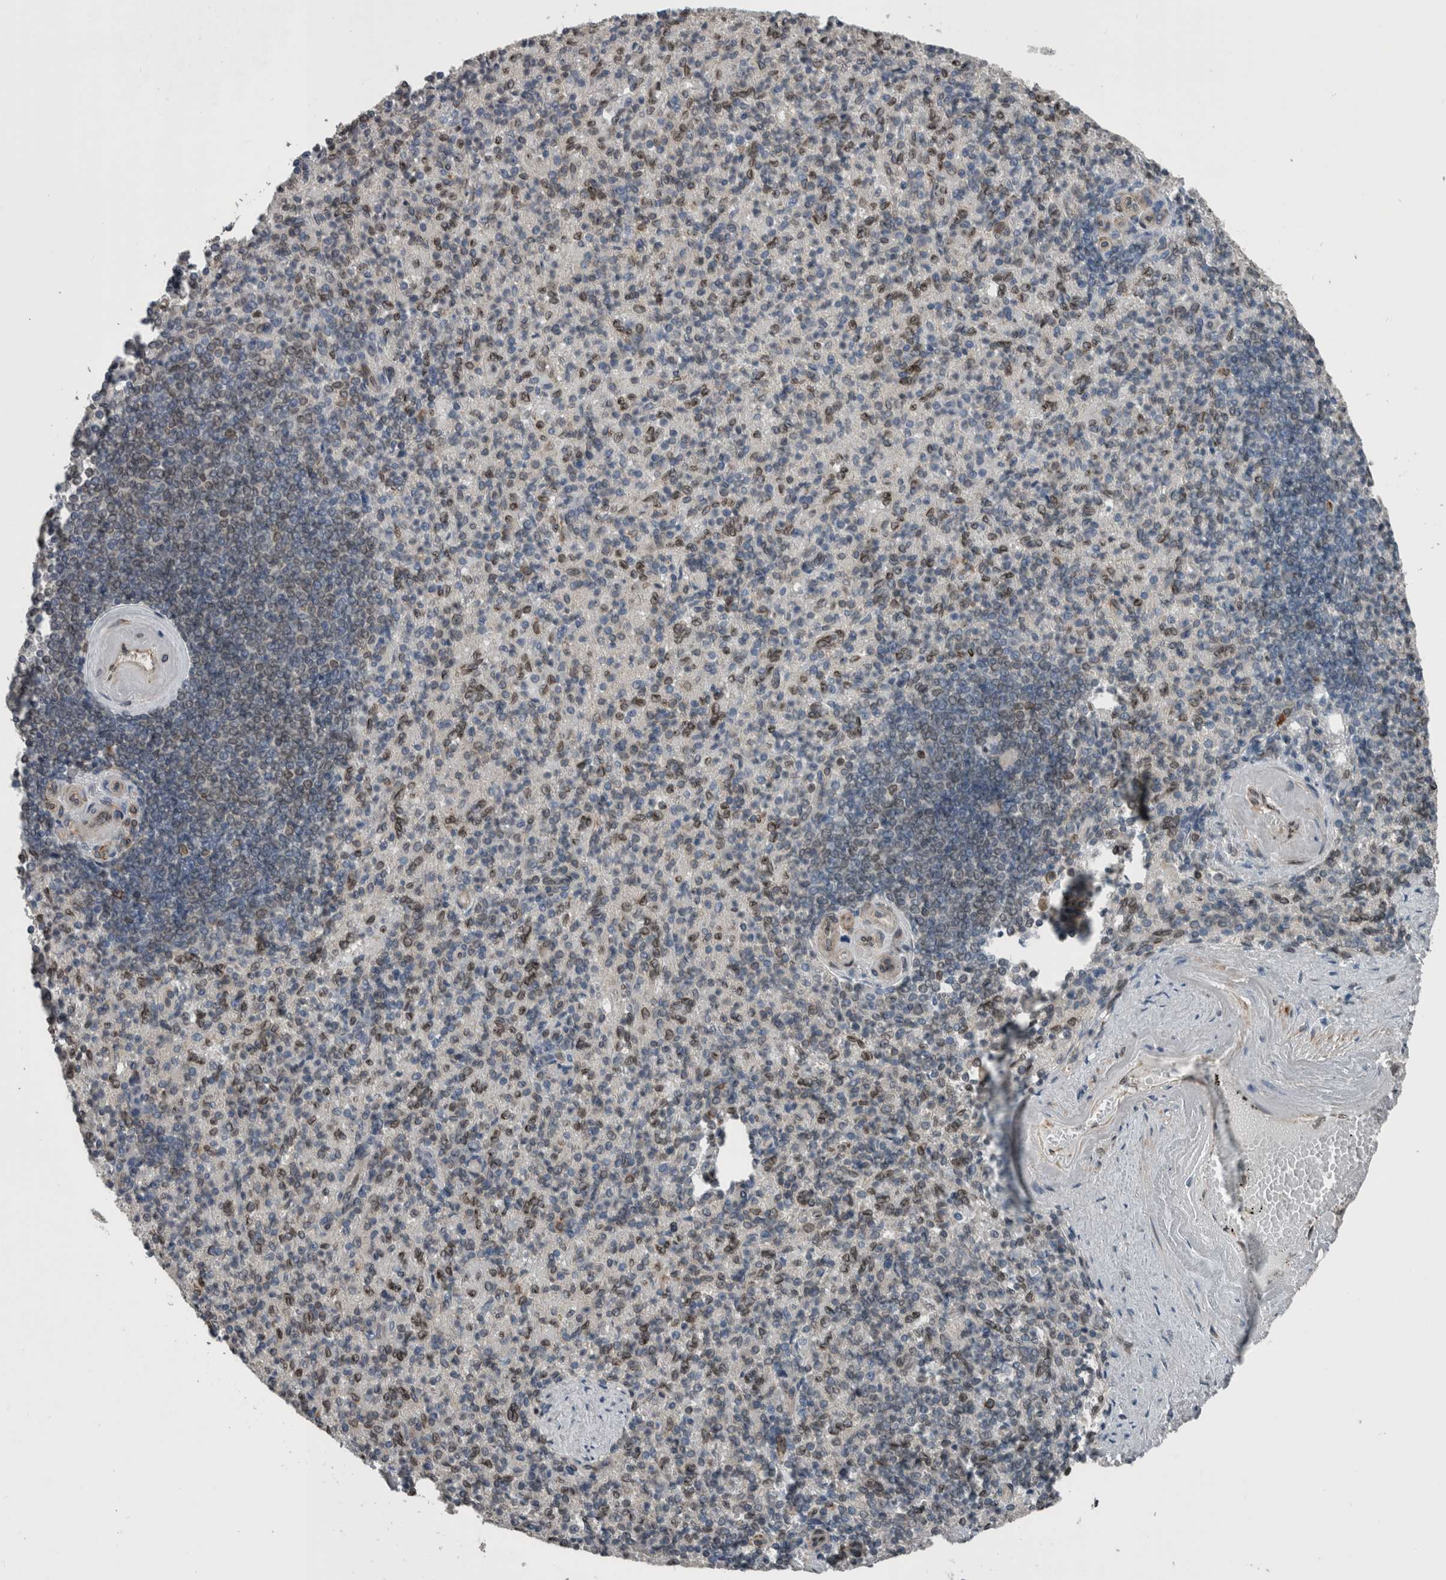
{"staining": {"intensity": "moderate", "quantity": "<25%", "location": "cytoplasmic/membranous,nuclear"}, "tissue": "spleen", "cell_type": "Cells in red pulp", "image_type": "normal", "snomed": [{"axis": "morphology", "description": "Normal tissue, NOS"}, {"axis": "topography", "description": "Spleen"}], "caption": "Immunohistochemistry (DAB) staining of unremarkable human spleen exhibits moderate cytoplasmic/membranous,nuclear protein expression in approximately <25% of cells in red pulp. (Stains: DAB in brown, nuclei in blue, Microscopy: brightfield microscopy at high magnification).", "gene": "RANBP2", "patient": {"sex": "female", "age": 74}}